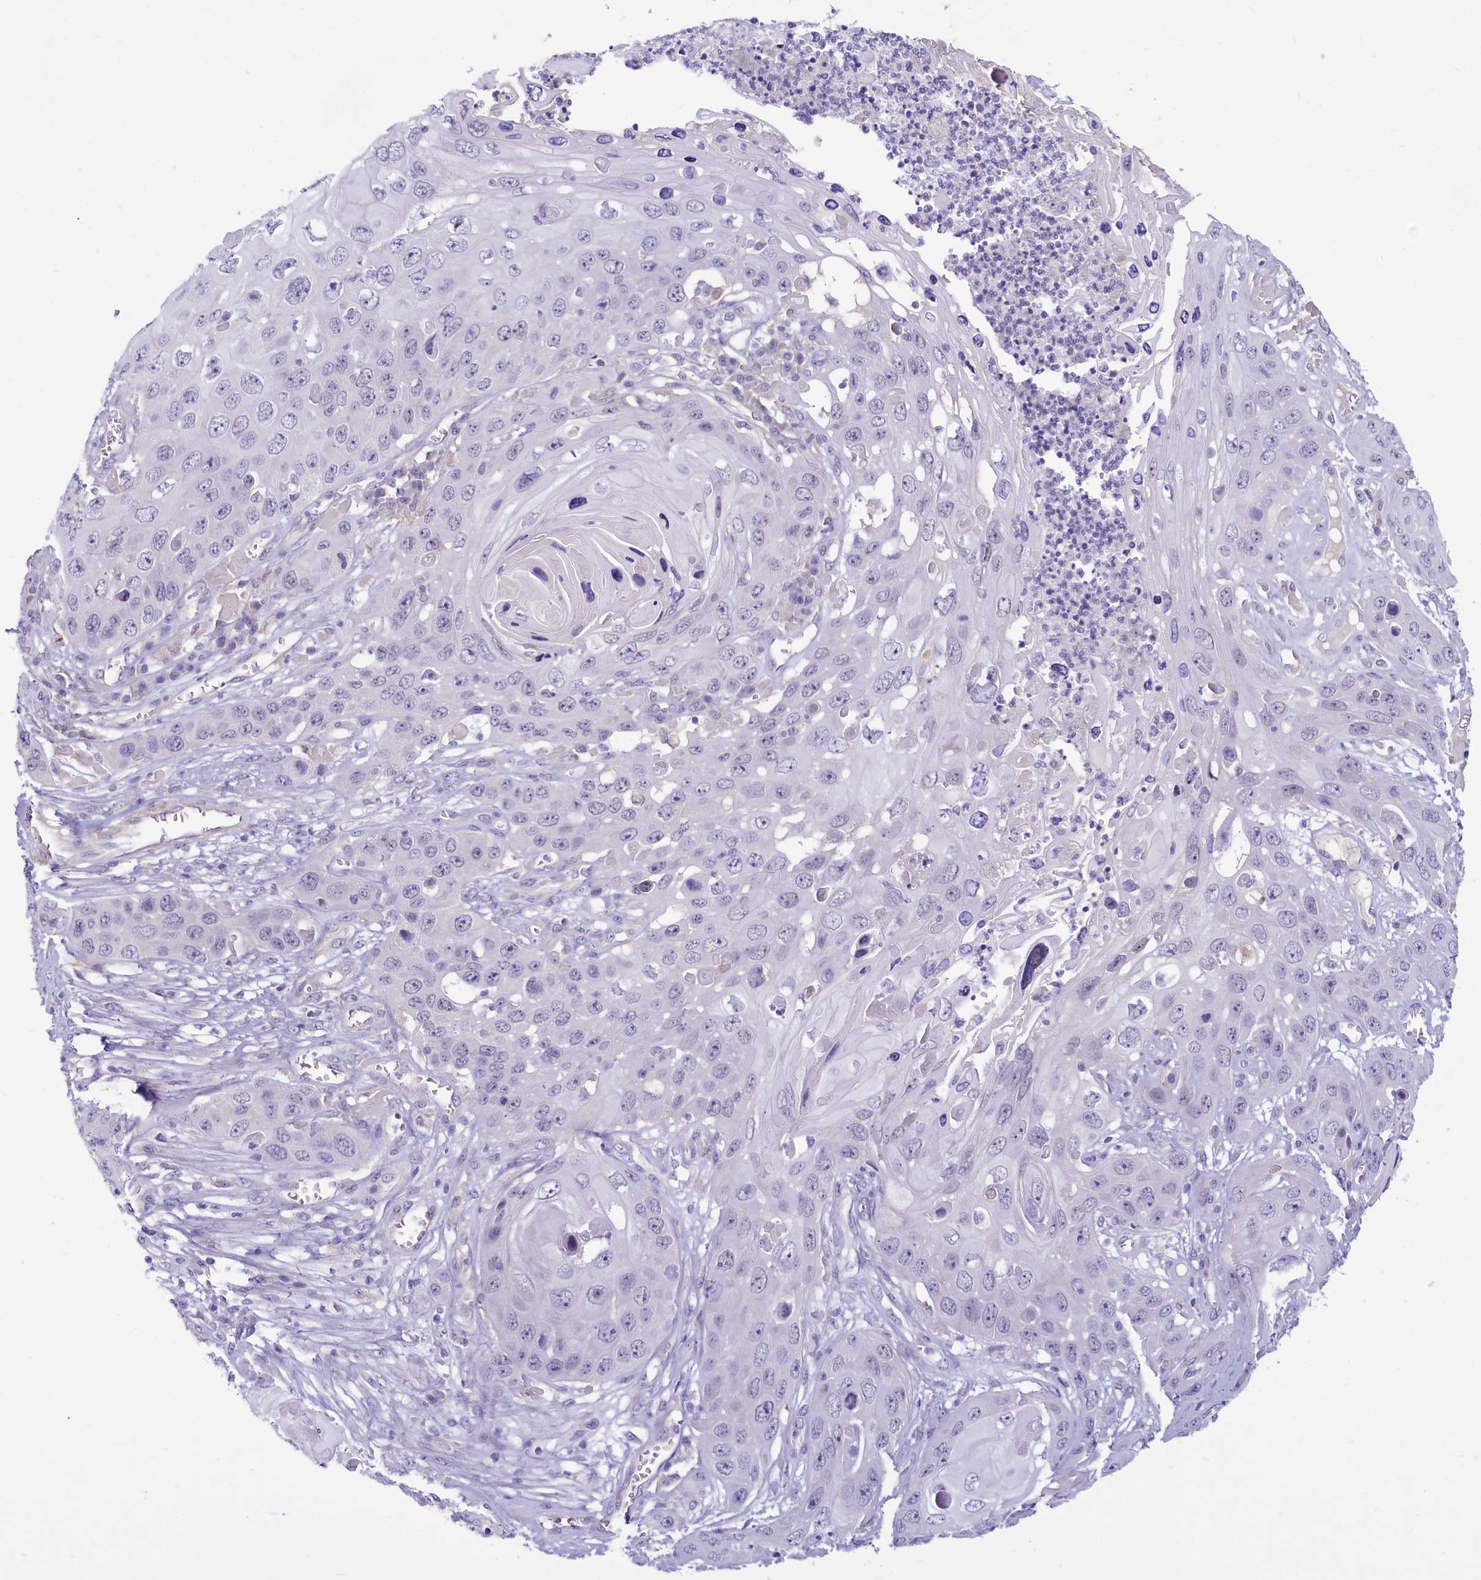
{"staining": {"intensity": "negative", "quantity": "none", "location": "none"}, "tissue": "skin cancer", "cell_type": "Tumor cells", "image_type": "cancer", "snomed": [{"axis": "morphology", "description": "Squamous cell carcinoma, NOS"}, {"axis": "topography", "description": "Skin"}], "caption": "High magnification brightfield microscopy of skin cancer (squamous cell carcinoma) stained with DAB (3,3'-diaminobenzidine) (brown) and counterstained with hematoxylin (blue): tumor cells show no significant staining.", "gene": "PROCR", "patient": {"sex": "male", "age": 55}}